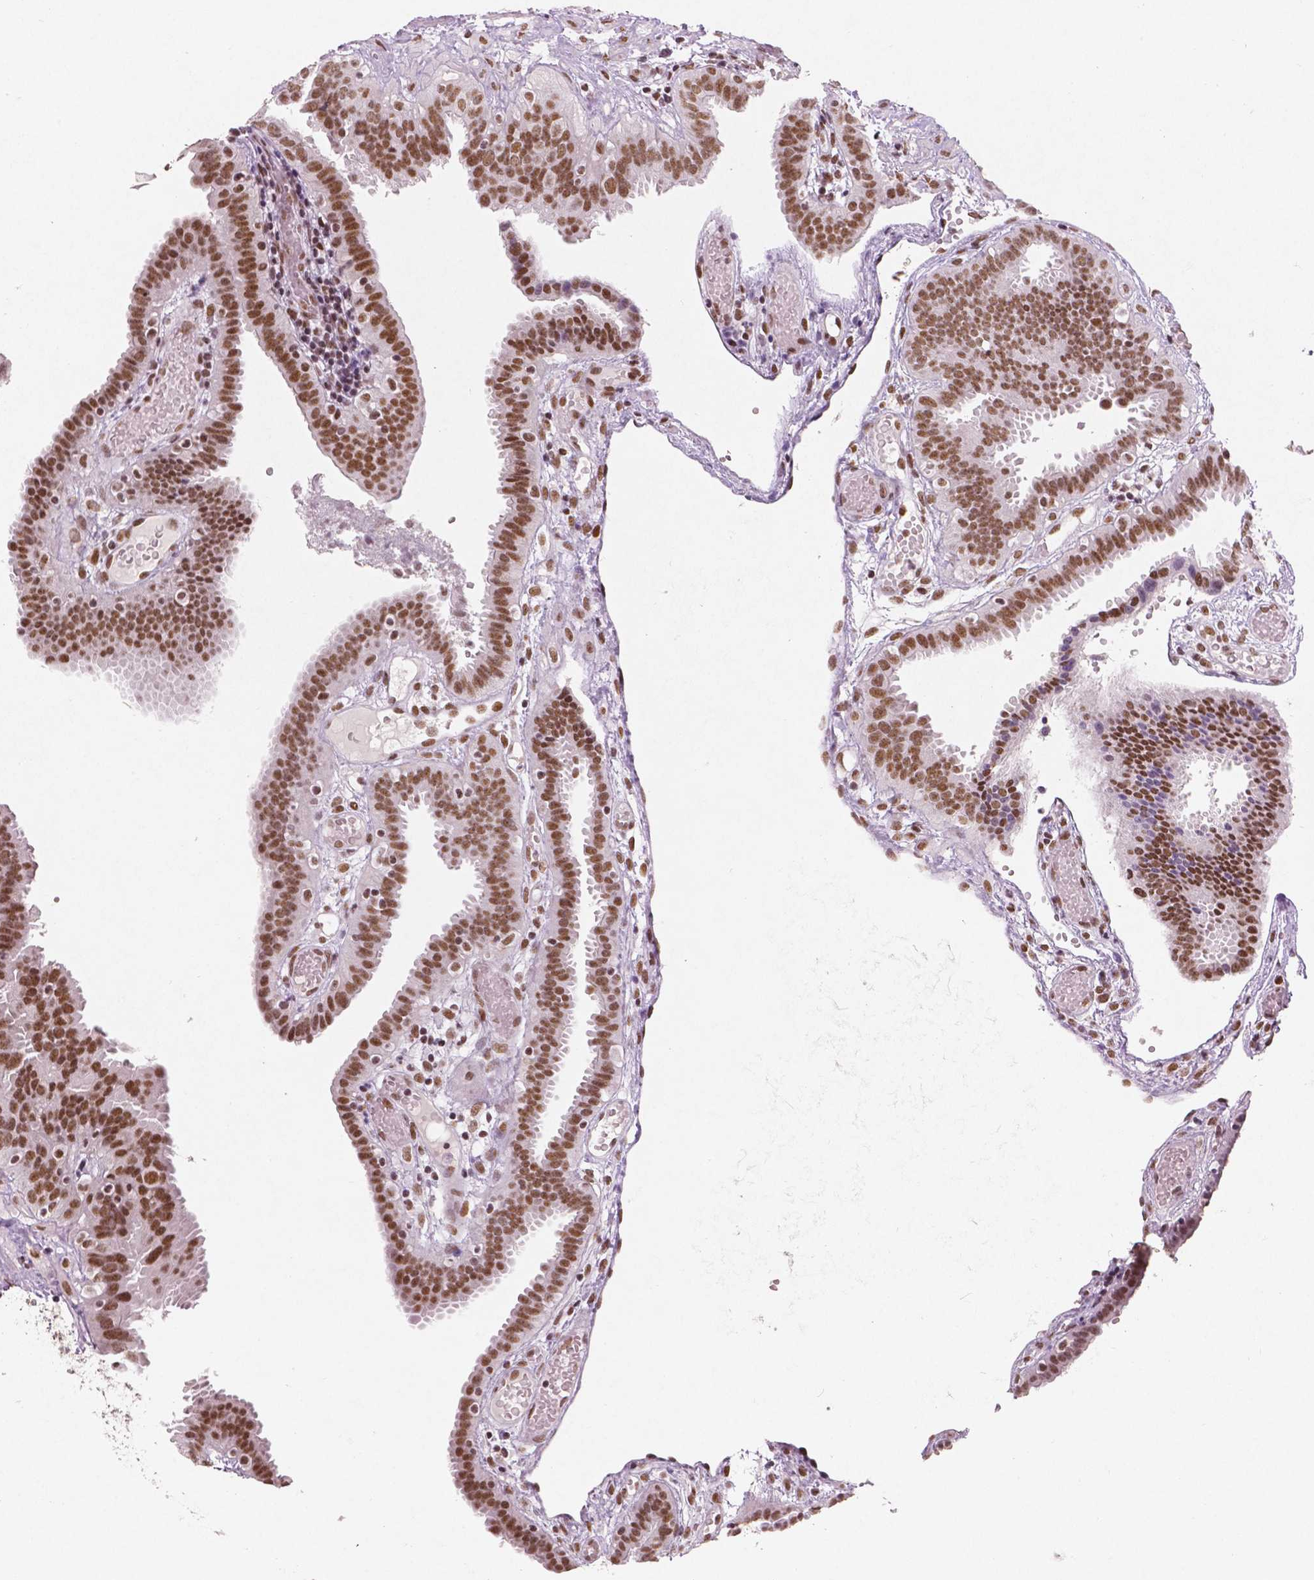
{"staining": {"intensity": "strong", "quantity": ">75%", "location": "nuclear"}, "tissue": "fallopian tube", "cell_type": "Glandular cells", "image_type": "normal", "snomed": [{"axis": "morphology", "description": "Normal tissue, NOS"}, {"axis": "topography", "description": "Fallopian tube"}], "caption": "IHC of unremarkable fallopian tube demonstrates high levels of strong nuclear positivity in approximately >75% of glandular cells.", "gene": "BRD4", "patient": {"sex": "female", "age": 37}}